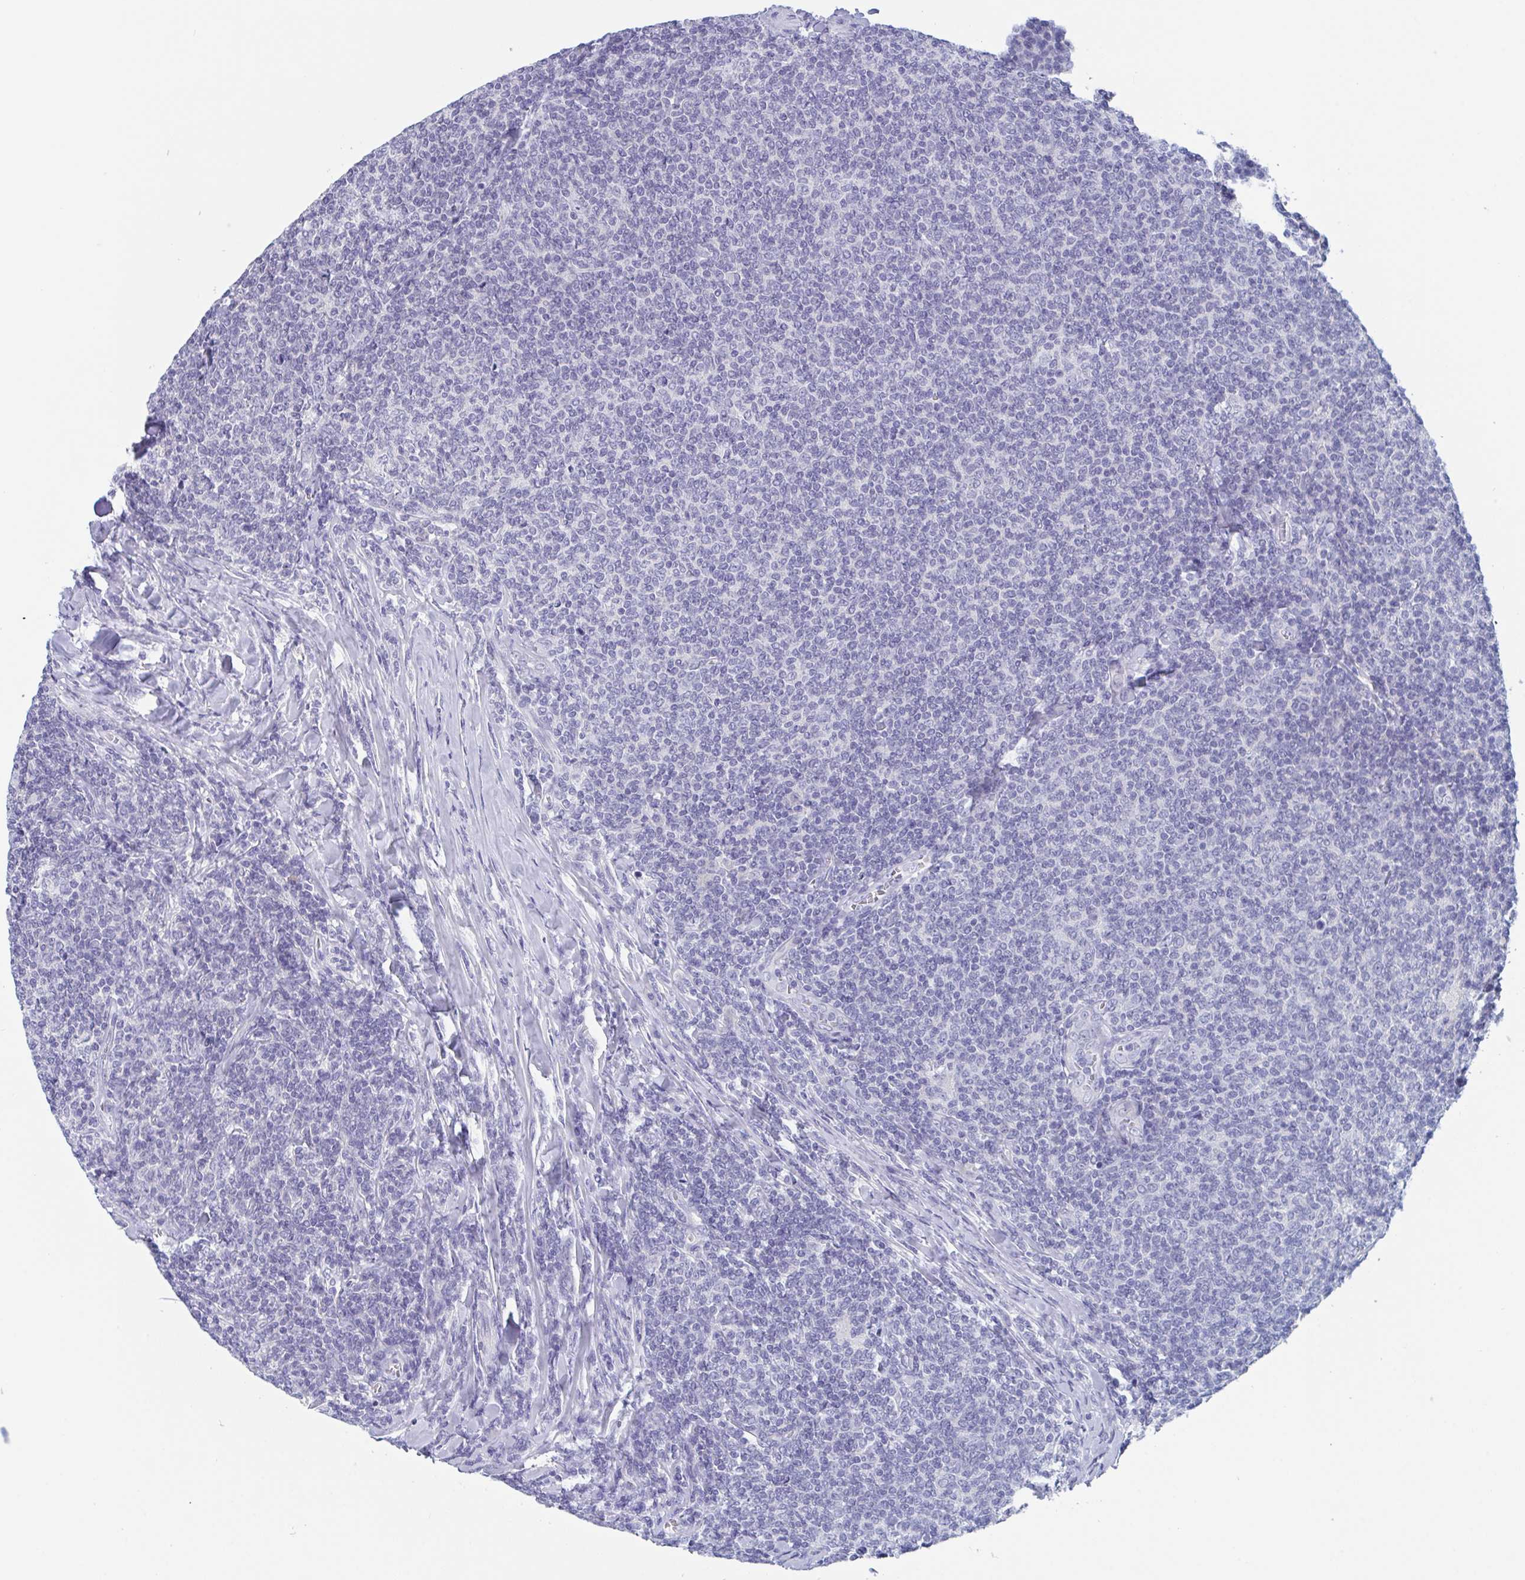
{"staining": {"intensity": "negative", "quantity": "none", "location": "none"}, "tissue": "lymphoma", "cell_type": "Tumor cells", "image_type": "cancer", "snomed": [{"axis": "morphology", "description": "Malignant lymphoma, non-Hodgkin's type, Low grade"}, {"axis": "topography", "description": "Lymph node"}], "caption": "An IHC image of malignant lymphoma, non-Hodgkin's type (low-grade) is shown. There is no staining in tumor cells of malignant lymphoma, non-Hodgkin's type (low-grade).", "gene": "DPEP3", "patient": {"sex": "male", "age": 52}}